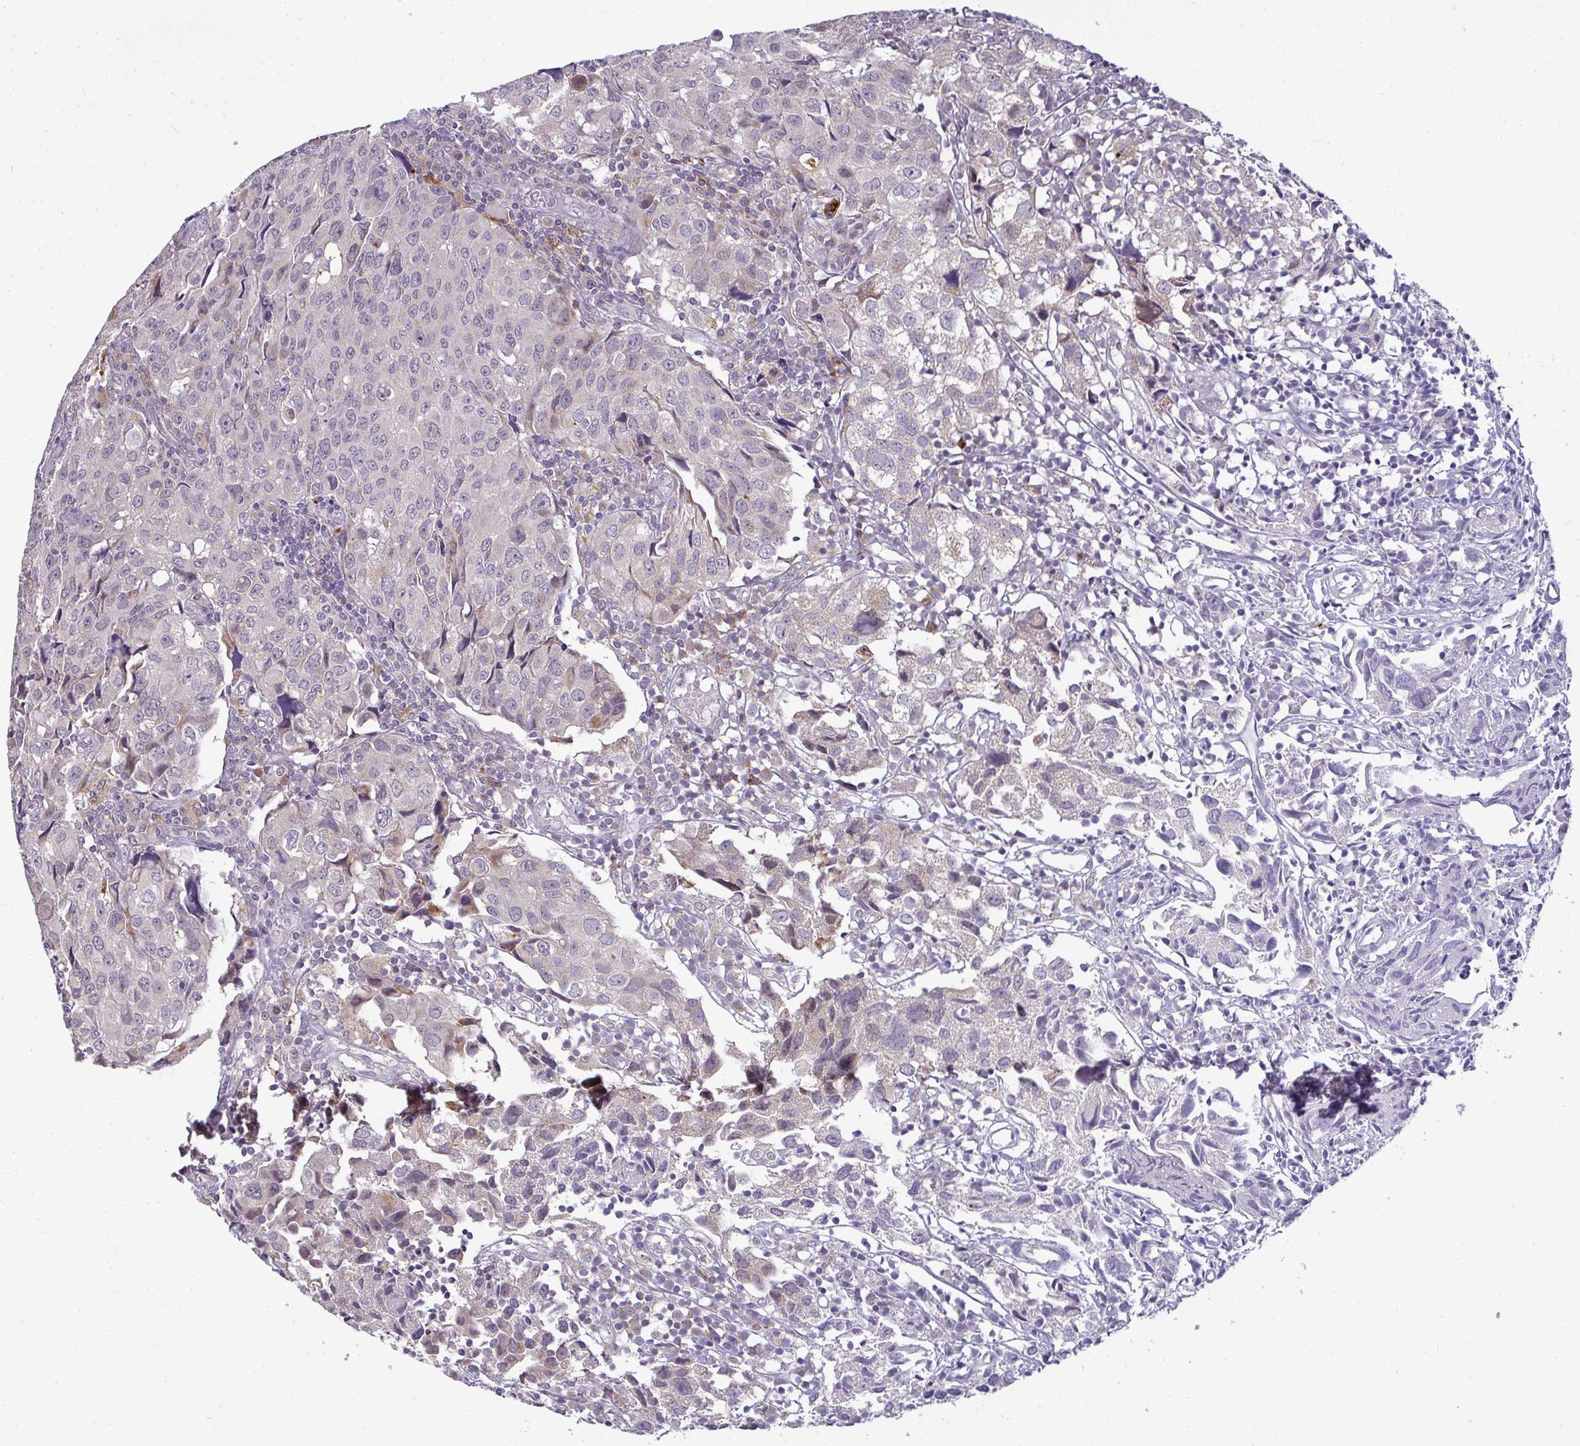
{"staining": {"intensity": "moderate", "quantity": "<25%", "location": "cytoplasmic/membranous"}, "tissue": "urothelial cancer", "cell_type": "Tumor cells", "image_type": "cancer", "snomed": [{"axis": "morphology", "description": "Urothelial carcinoma, High grade"}, {"axis": "topography", "description": "Urinary bladder"}], "caption": "Brown immunohistochemical staining in urothelial cancer exhibits moderate cytoplasmic/membranous expression in about <25% of tumor cells.", "gene": "SRRM4", "patient": {"sex": "female", "age": 75}}